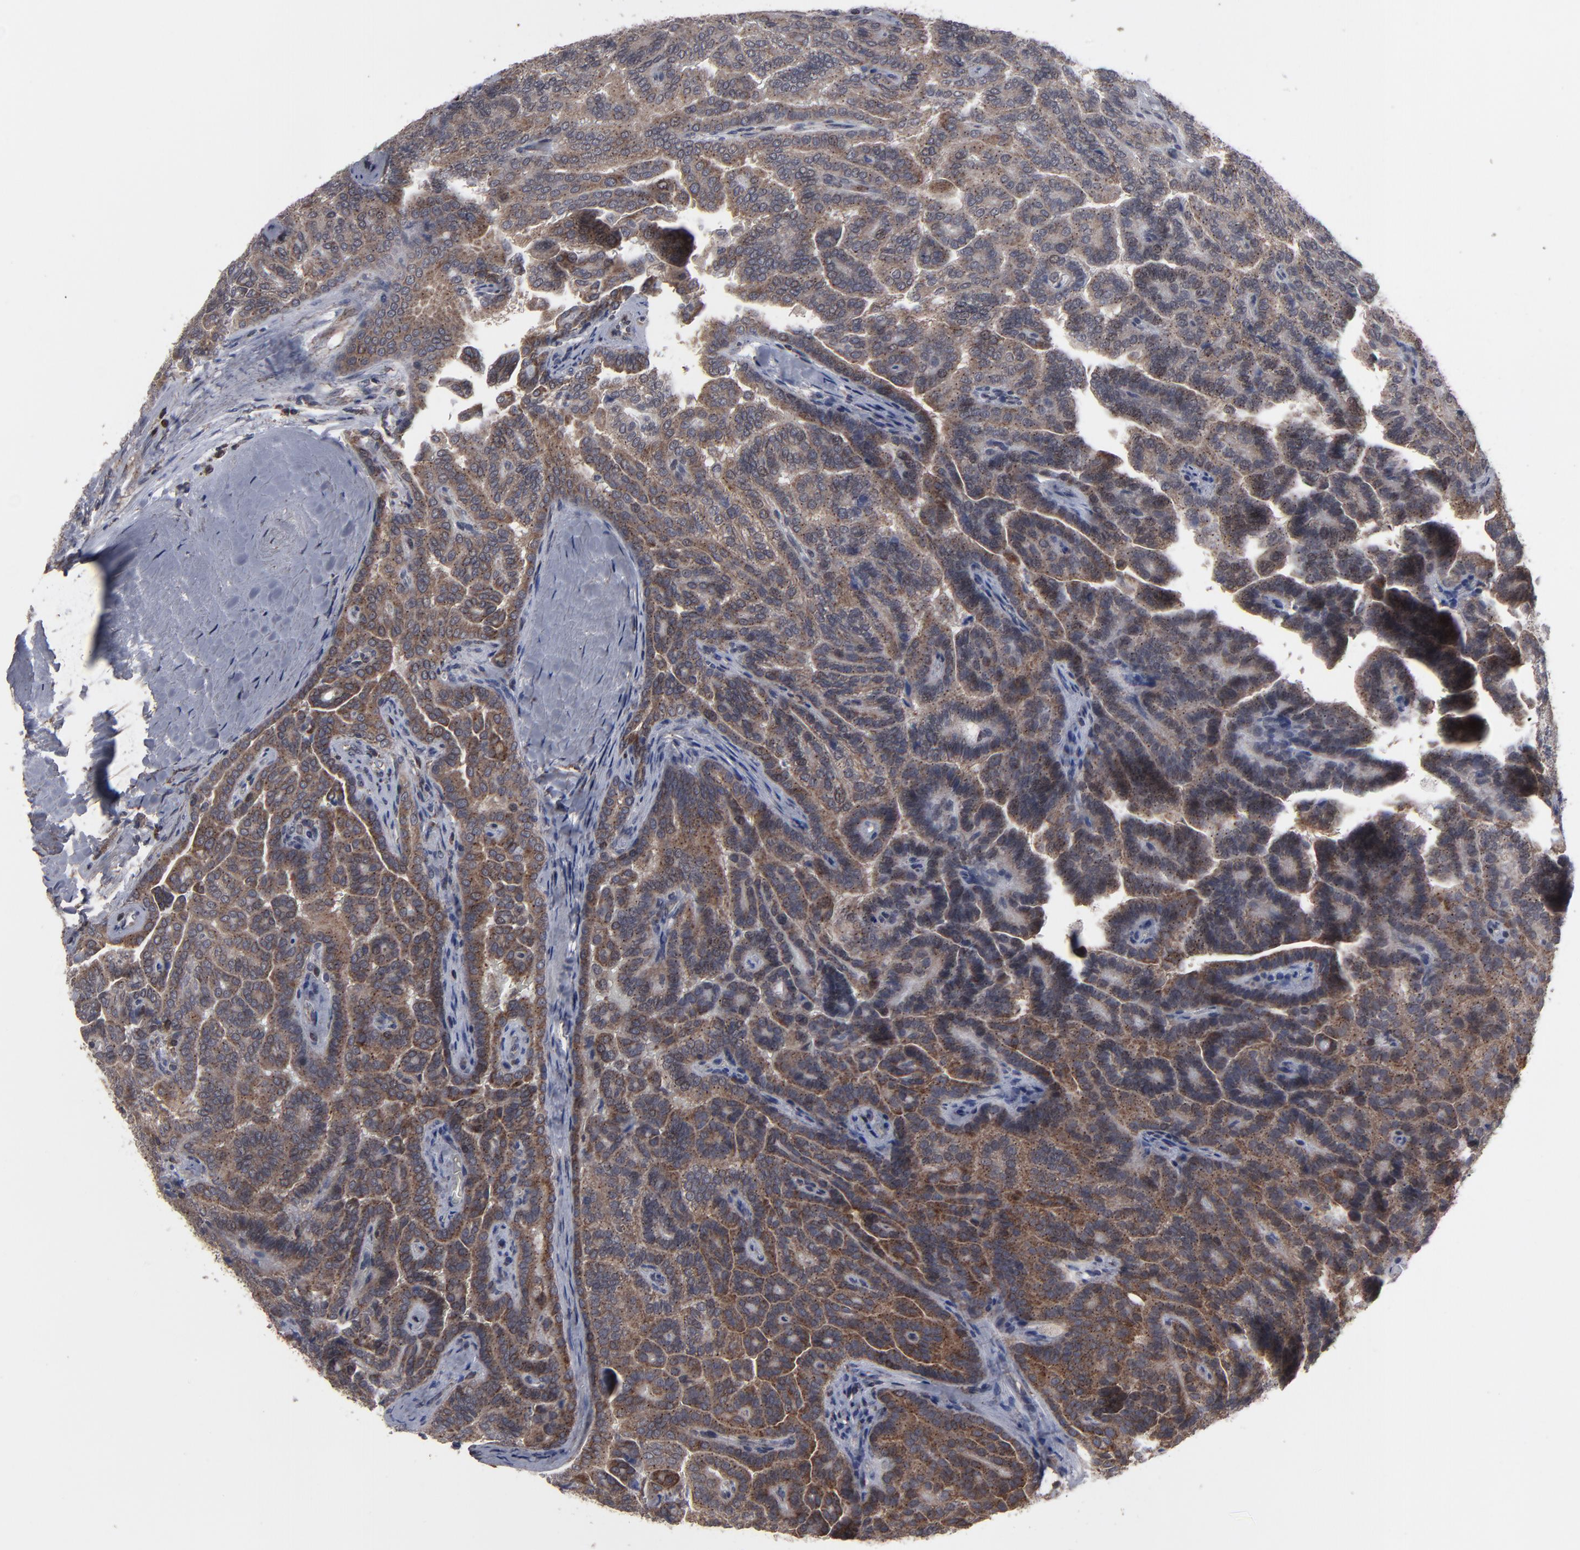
{"staining": {"intensity": "moderate", "quantity": ">75%", "location": "cytoplasmic/membranous"}, "tissue": "renal cancer", "cell_type": "Tumor cells", "image_type": "cancer", "snomed": [{"axis": "morphology", "description": "Adenocarcinoma, NOS"}, {"axis": "topography", "description": "Kidney"}], "caption": "Immunohistochemical staining of human renal cancer (adenocarcinoma) displays moderate cytoplasmic/membranous protein expression in about >75% of tumor cells.", "gene": "KIAA2026", "patient": {"sex": "male", "age": 61}}